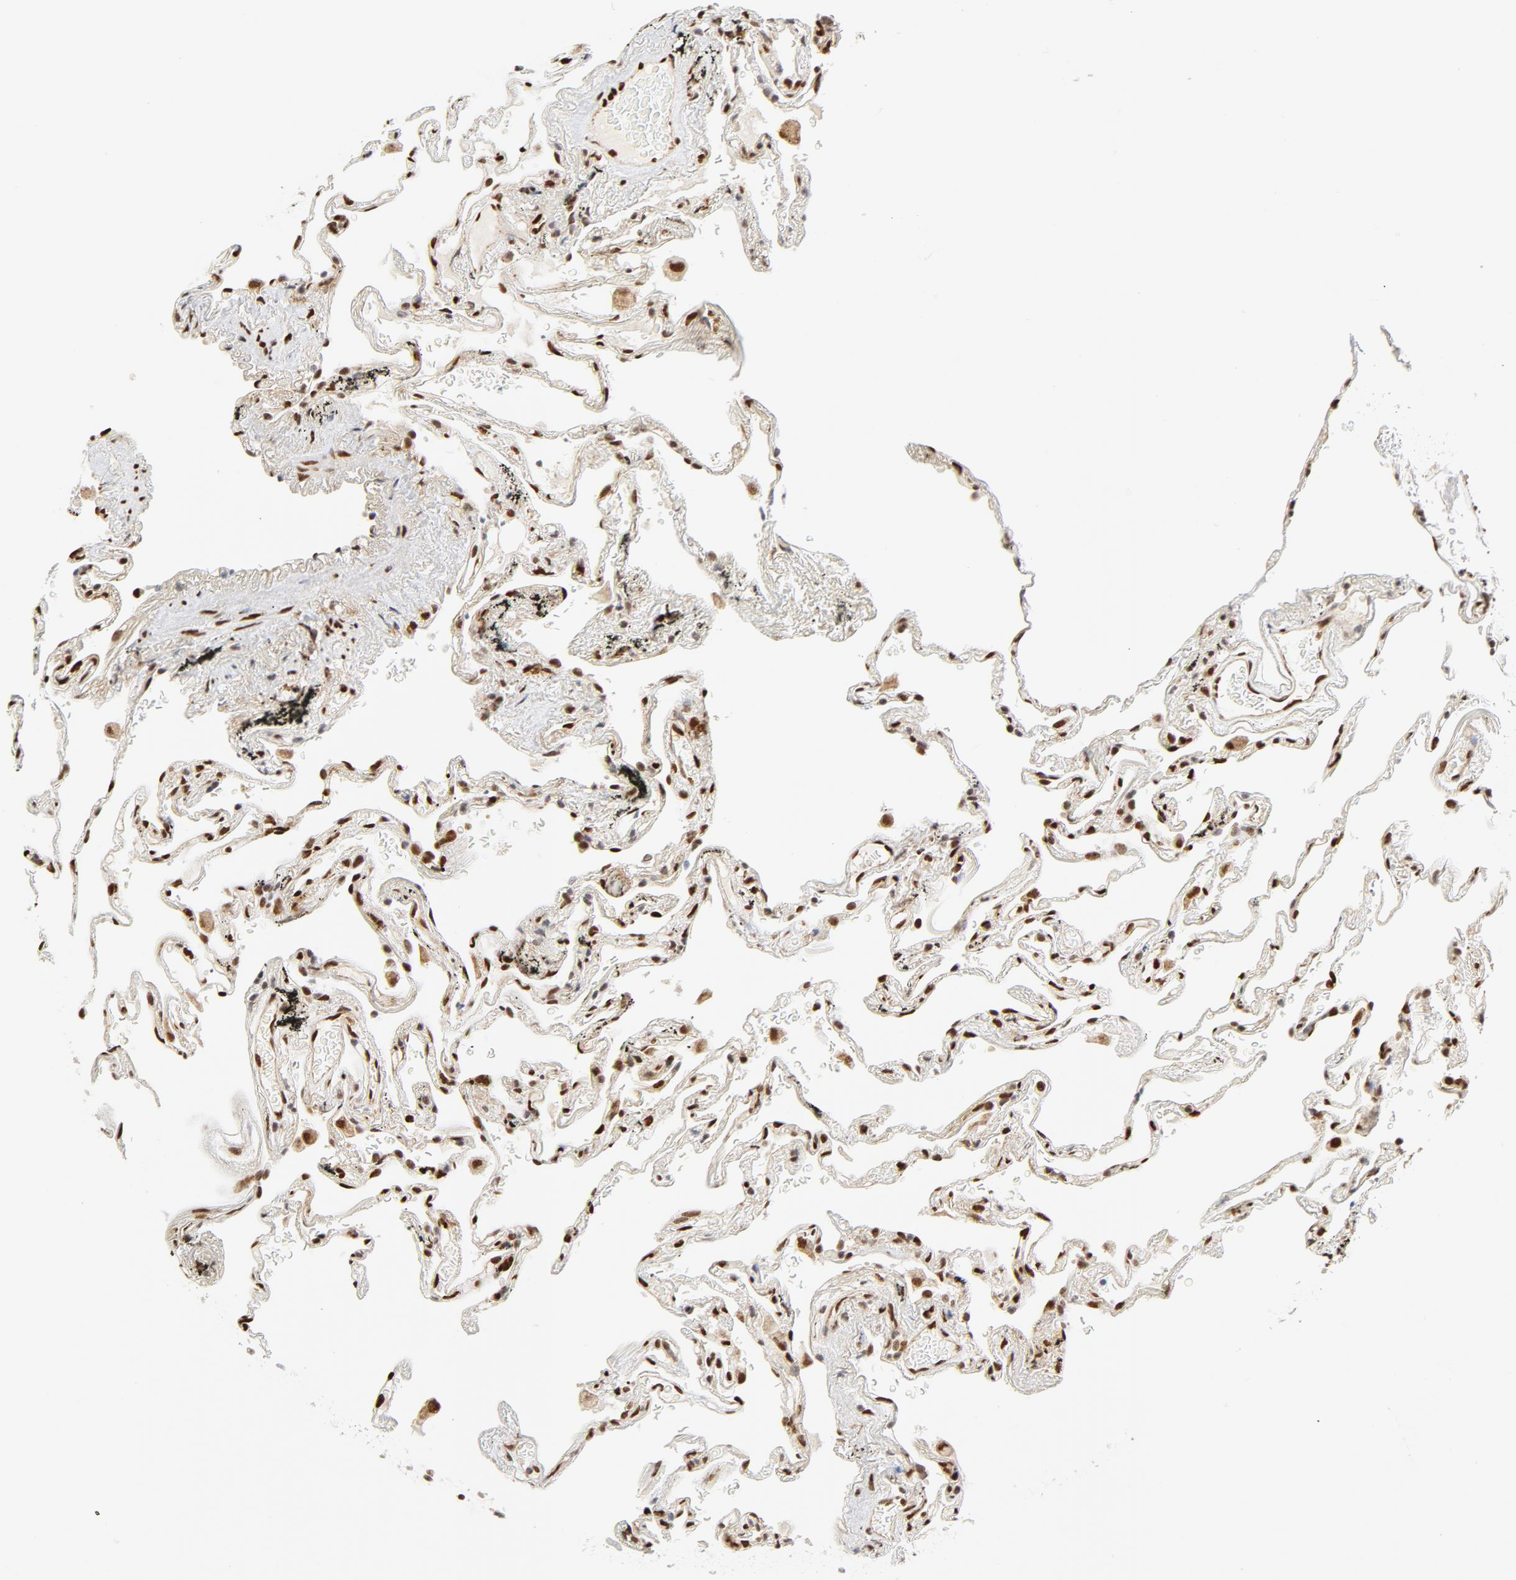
{"staining": {"intensity": "strong", "quantity": ">75%", "location": "nuclear"}, "tissue": "lung", "cell_type": "Alveolar cells", "image_type": "normal", "snomed": [{"axis": "morphology", "description": "Normal tissue, NOS"}, {"axis": "morphology", "description": "Inflammation, NOS"}, {"axis": "topography", "description": "Lung"}], "caption": "Human lung stained for a protein (brown) shows strong nuclear positive staining in approximately >75% of alveolar cells.", "gene": "MEF2A", "patient": {"sex": "male", "age": 69}}